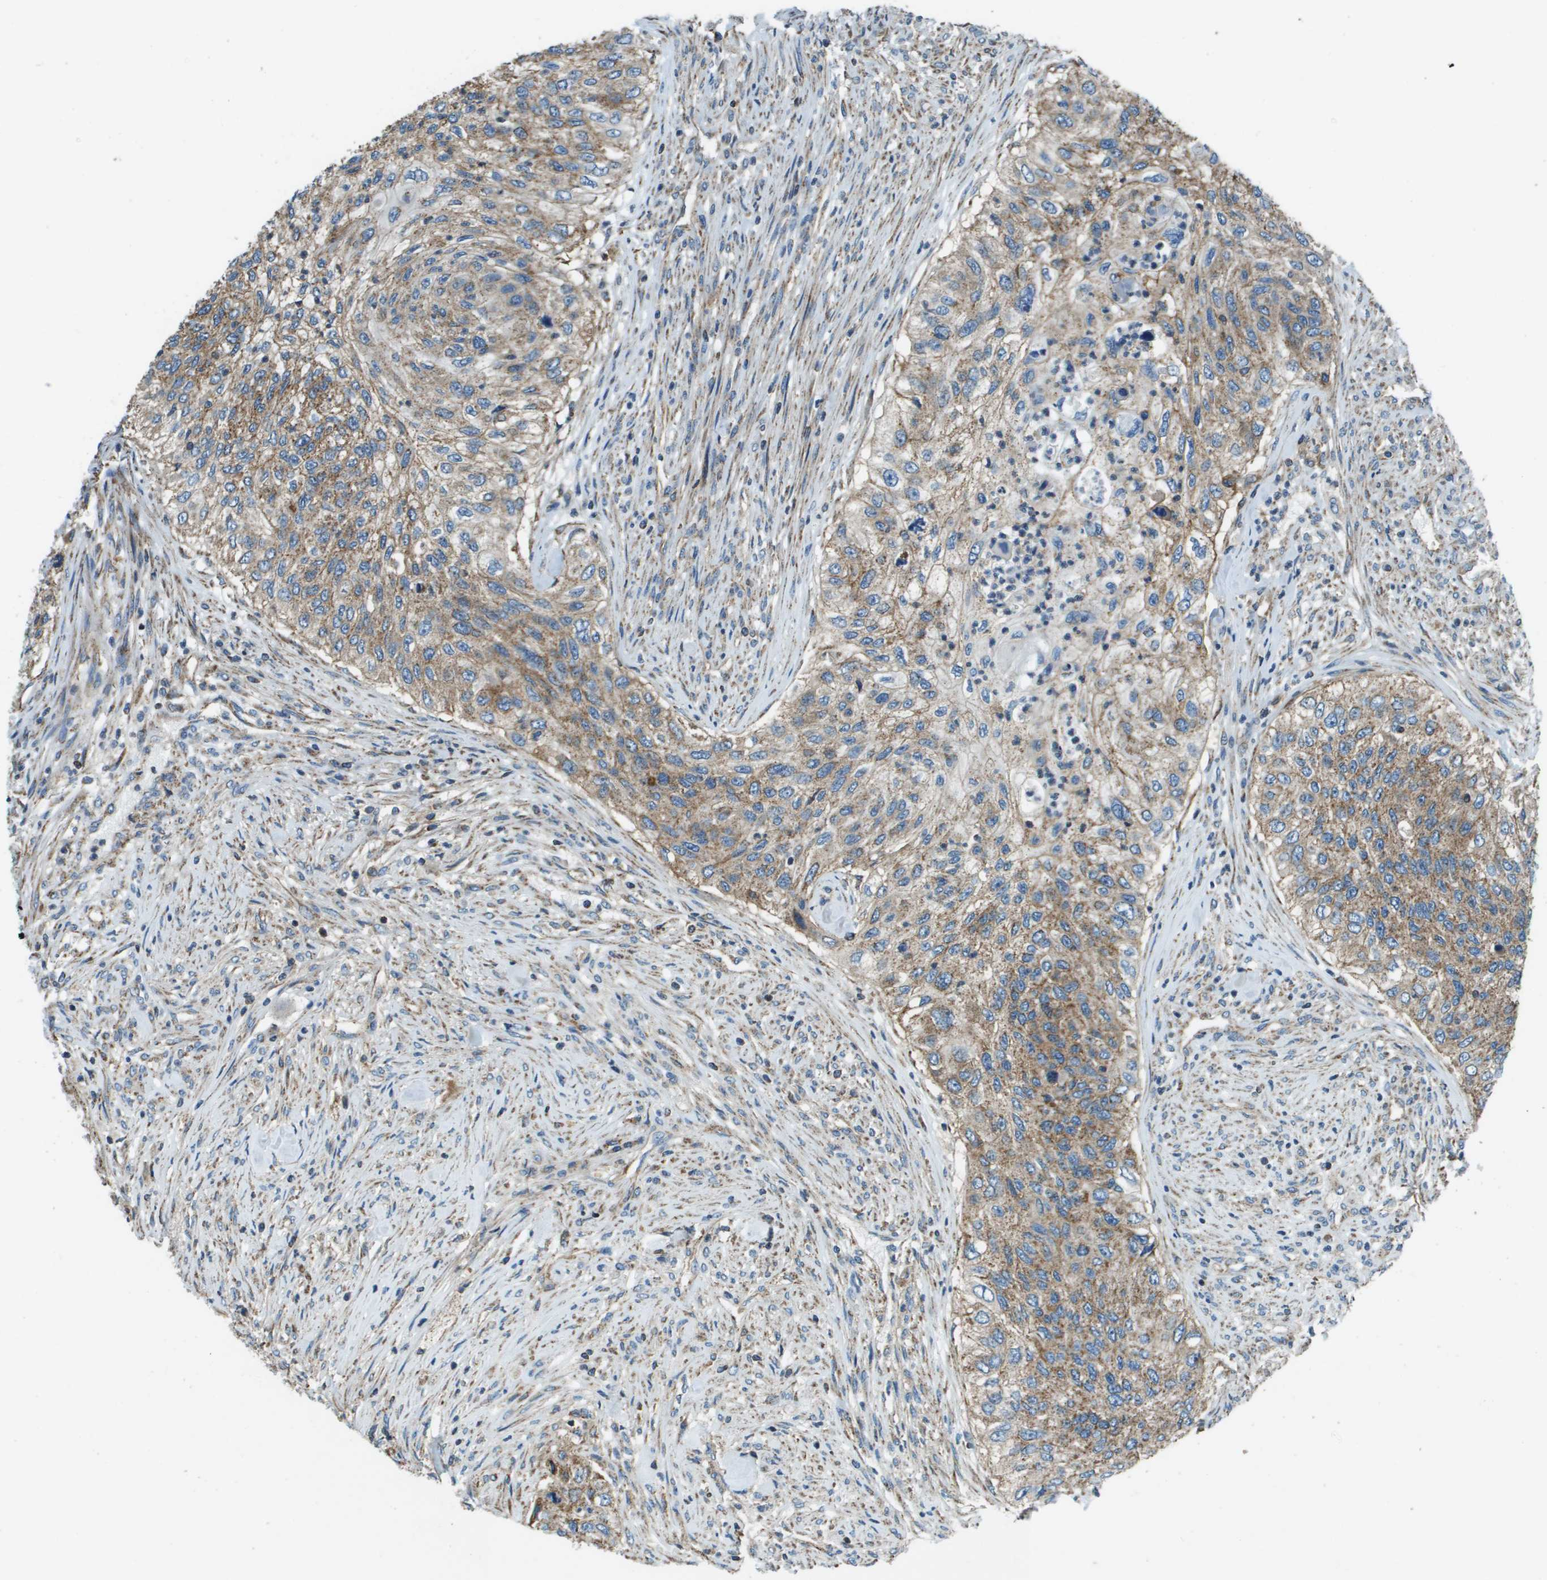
{"staining": {"intensity": "weak", "quantity": ">75%", "location": "cytoplasmic/membranous"}, "tissue": "urothelial cancer", "cell_type": "Tumor cells", "image_type": "cancer", "snomed": [{"axis": "morphology", "description": "Urothelial carcinoma, High grade"}, {"axis": "topography", "description": "Urinary bladder"}], "caption": "A histopathology image of urothelial carcinoma (high-grade) stained for a protein shows weak cytoplasmic/membranous brown staining in tumor cells.", "gene": "TMEM51", "patient": {"sex": "female", "age": 60}}